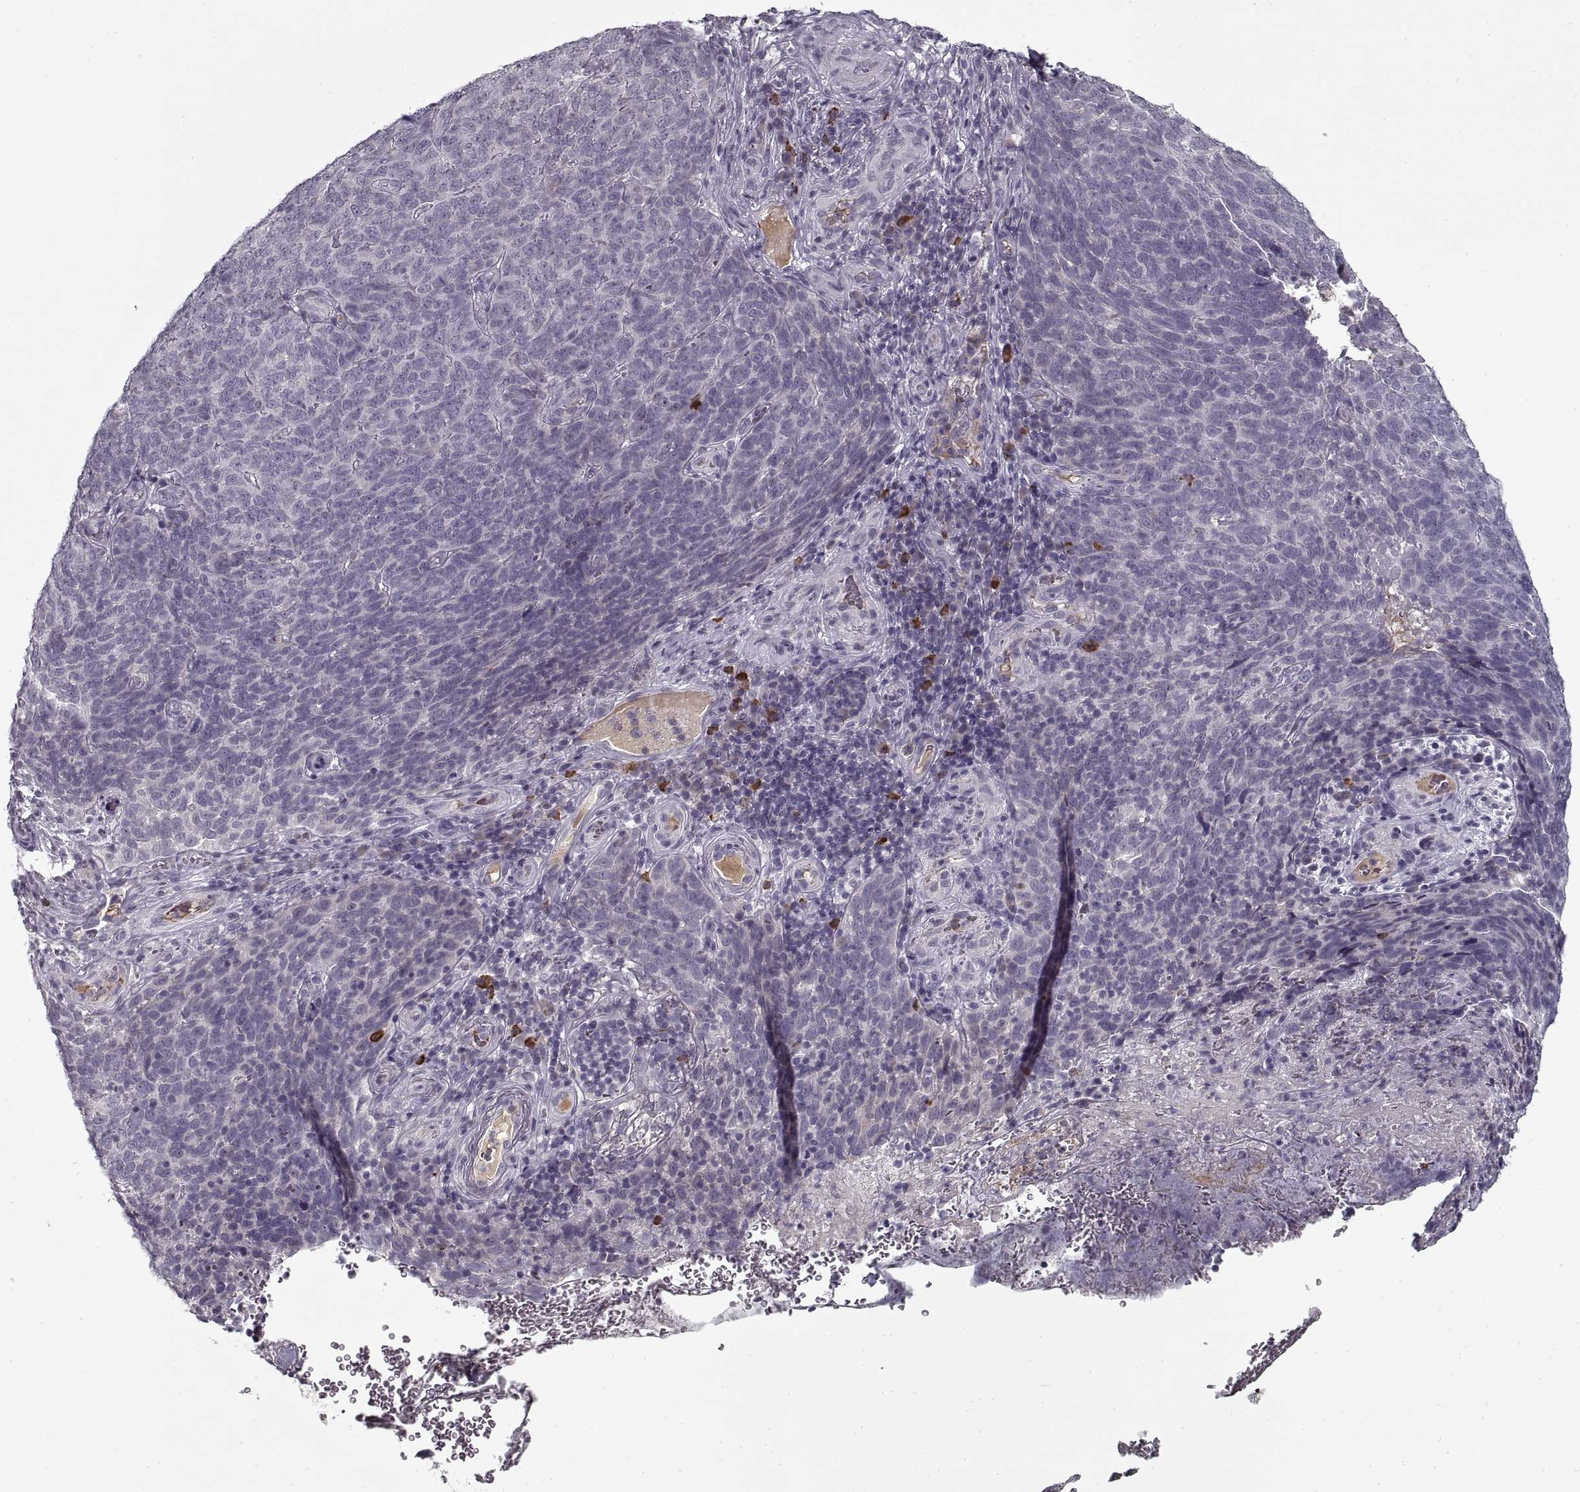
{"staining": {"intensity": "negative", "quantity": "none", "location": "none"}, "tissue": "skin cancer", "cell_type": "Tumor cells", "image_type": "cancer", "snomed": [{"axis": "morphology", "description": "Squamous cell carcinoma, NOS"}, {"axis": "topography", "description": "Skin"}, {"axis": "topography", "description": "Anal"}], "caption": "This is an immunohistochemistry histopathology image of human squamous cell carcinoma (skin). There is no expression in tumor cells.", "gene": "GAD2", "patient": {"sex": "female", "age": 51}}